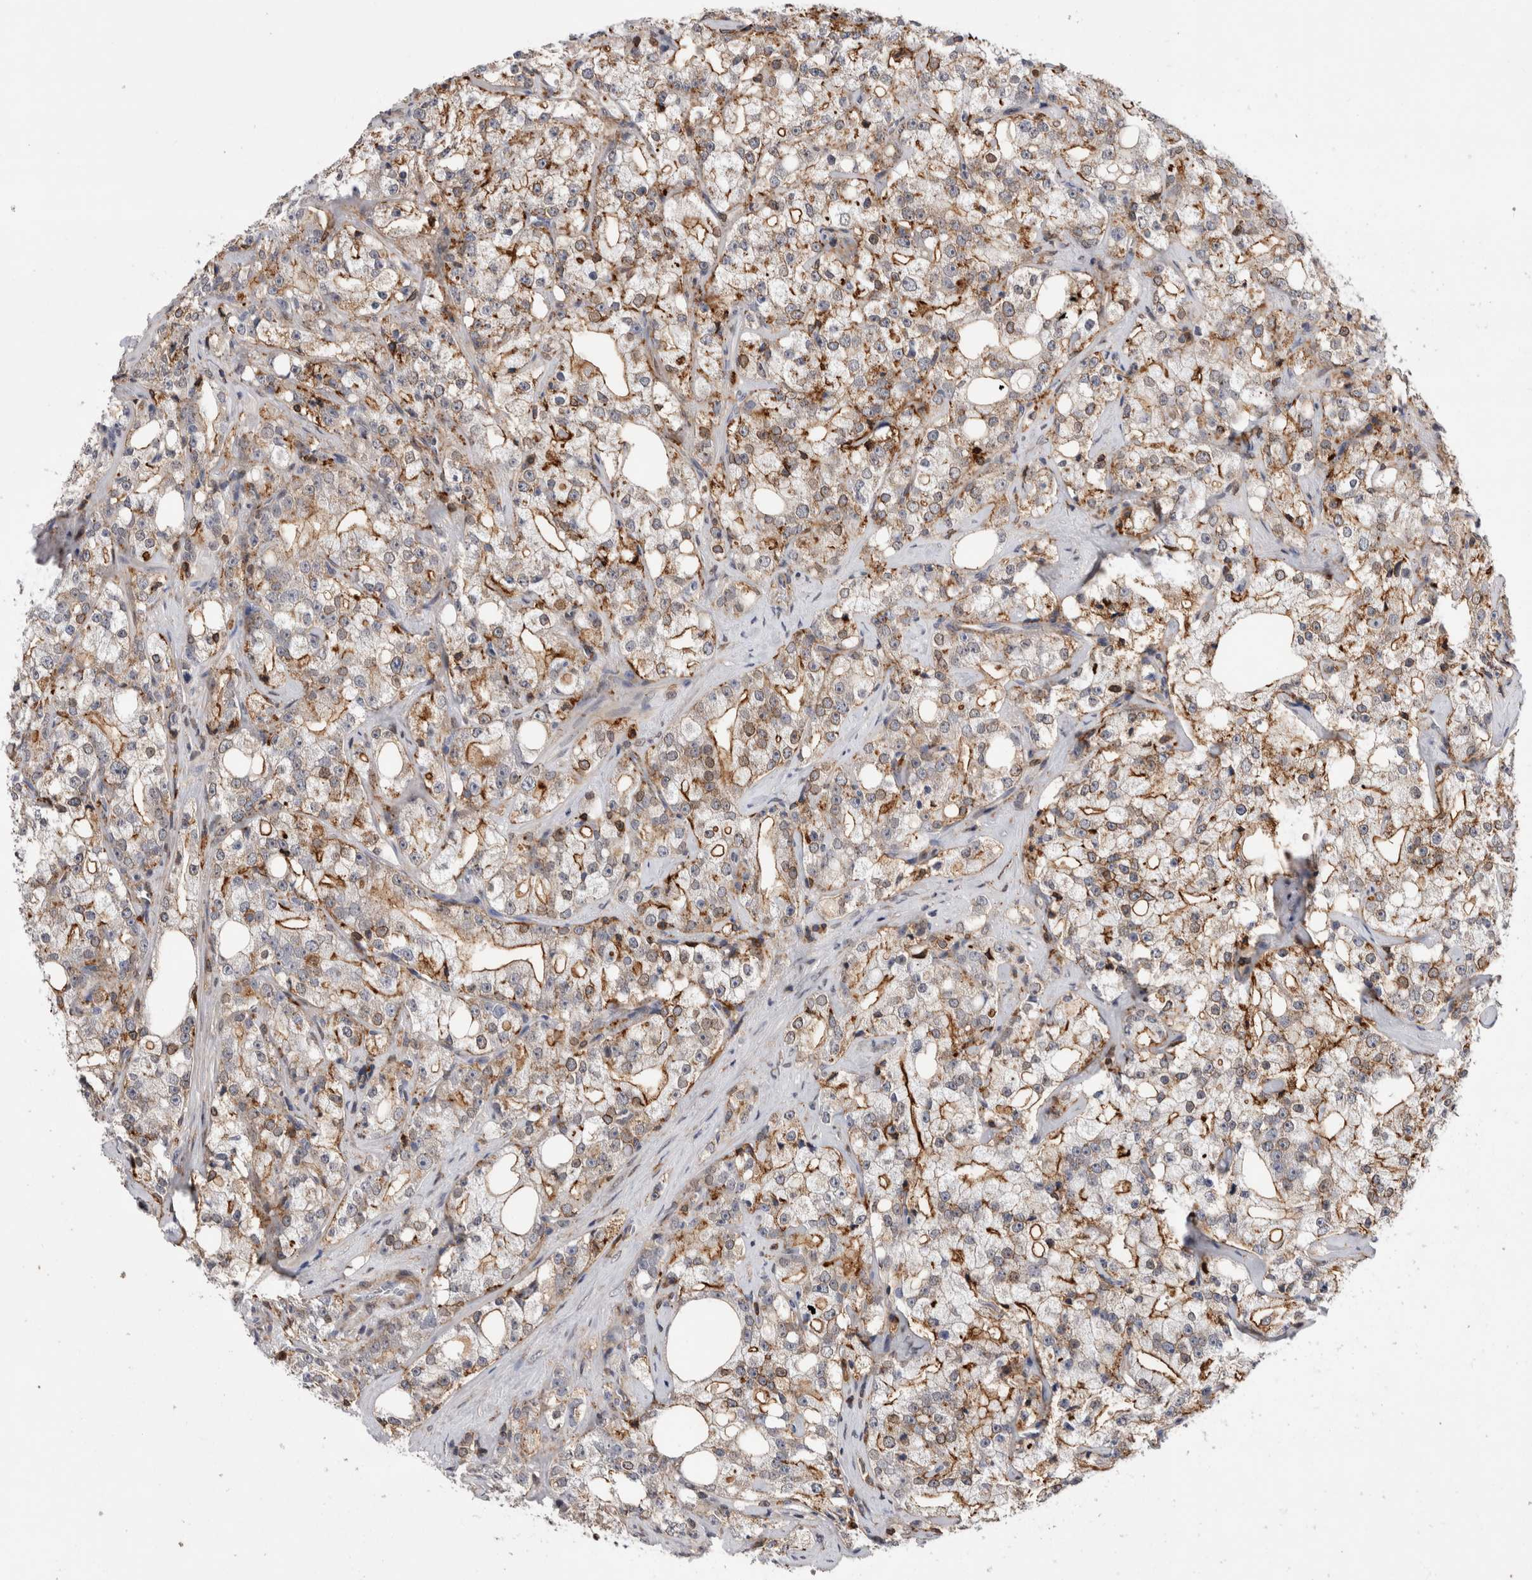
{"staining": {"intensity": "moderate", "quantity": "25%-75%", "location": "cytoplasmic/membranous"}, "tissue": "prostate cancer", "cell_type": "Tumor cells", "image_type": "cancer", "snomed": [{"axis": "morphology", "description": "Adenocarcinoma, High grade"}, {"axis": "topography", "description": "Prostate"}], "caption": "A brown stain shows moderate cytoplasmic/membranous positivity of a protein in human prostate cancer (high-grade adenocarcinoma) tumor cells.", "gene": "CCDC88B", "patient": {"sex": "male", "age": 64}}